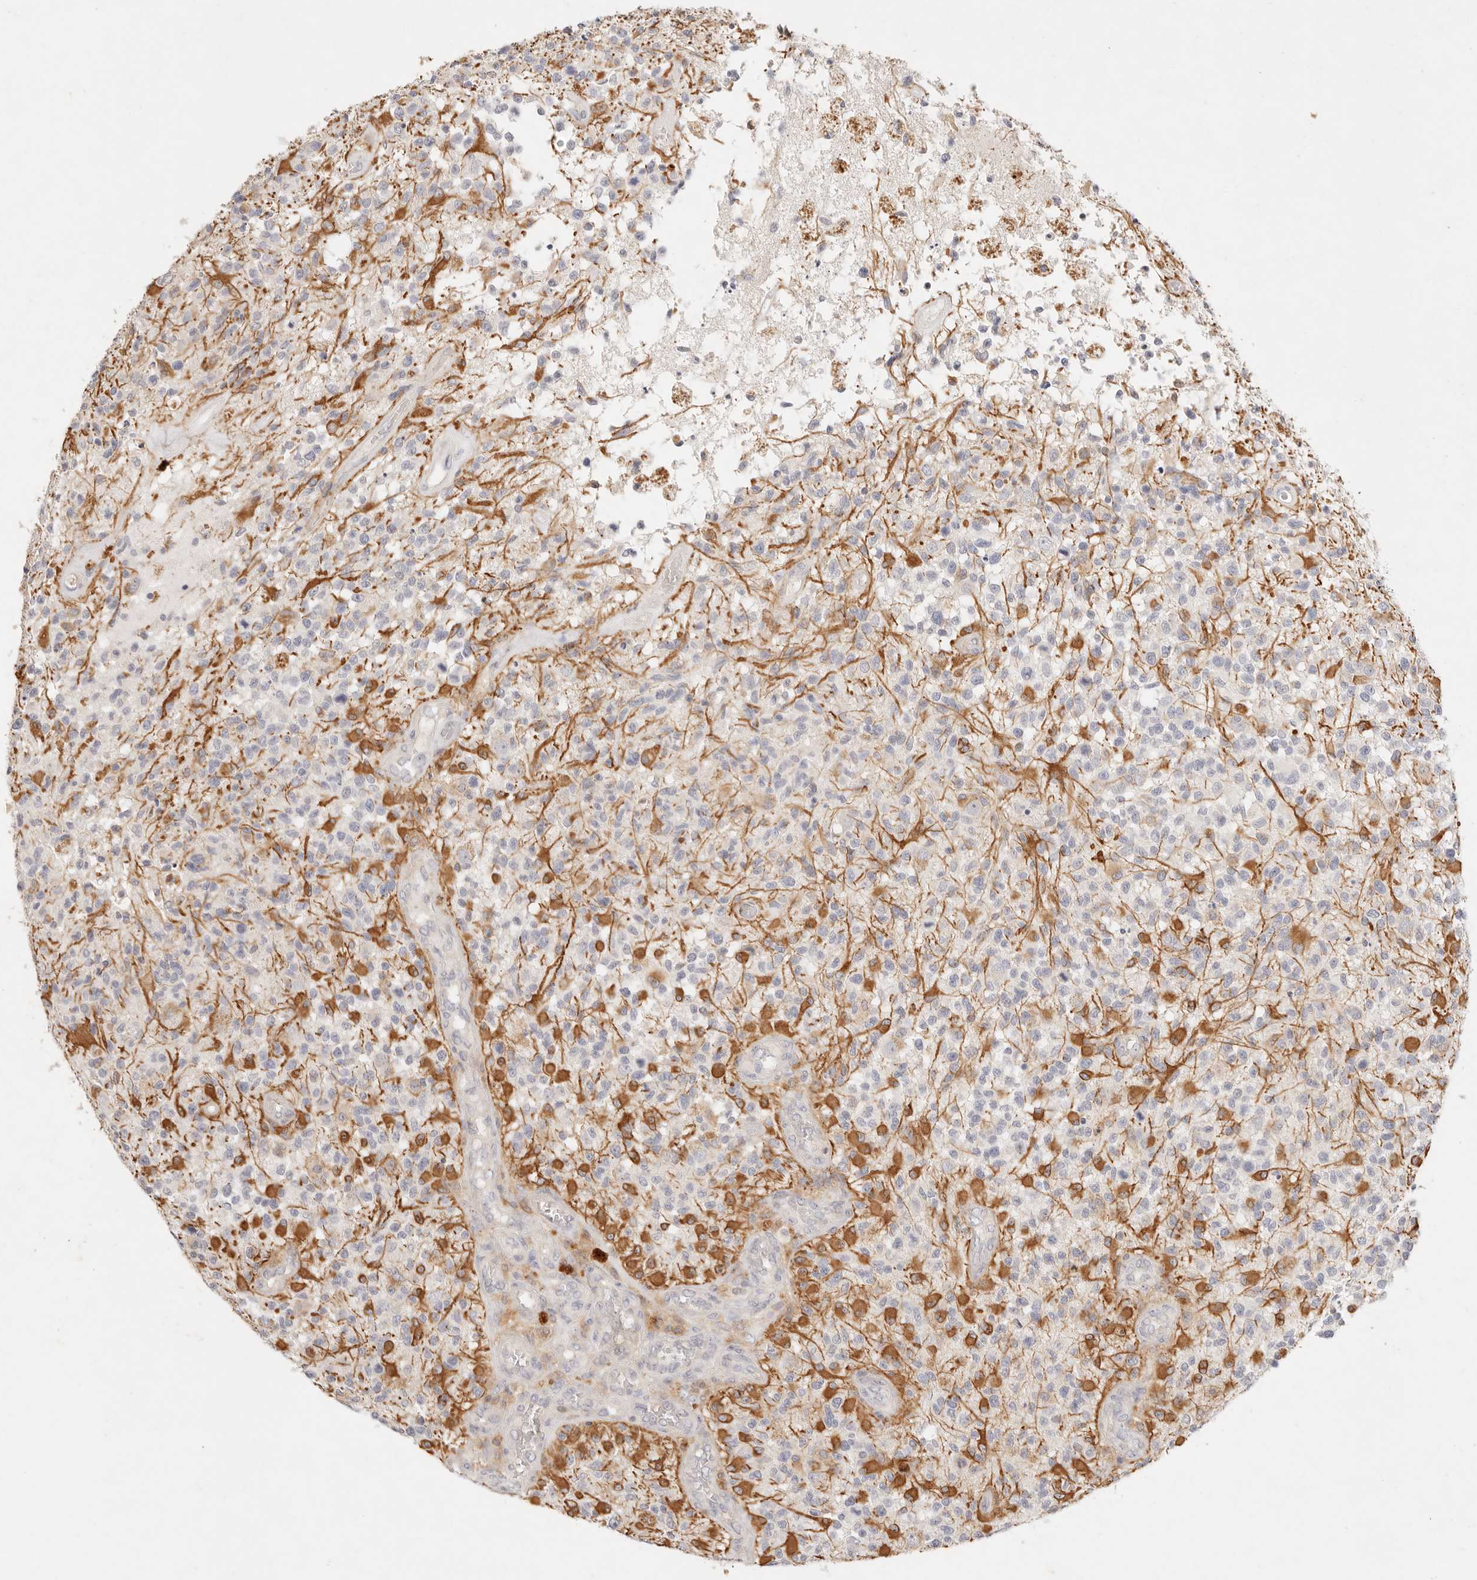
{"staining": {"intensity": "moderate", "quantity": "<25%", "location": "cytoplasmic/membranous"}, "tissue": "glioma", "cell_type": "Tumor cells", "image_type": "cancer", "snomed": [{"axis": "morphology", "description": "Glioma, malignant, High grade"}, {"axis": "morphology", "description": "Glioblastoma, NOS"}, {"axis": "topography", "description": "Brain"}], "caption": "Protein staining of malignant glioma (high-grade) tissue displays moderate cytoplasmic/membranous expression in approximately <25% of tumor cells. The protein is stained brown, and the nuclei are stained in blue (DAB (3,3'-diaminobenzidine) IHC with brightfield microscopy, high magnification).", "gene": "GPR84", "patient": {"sex": "male", "age": 60}}